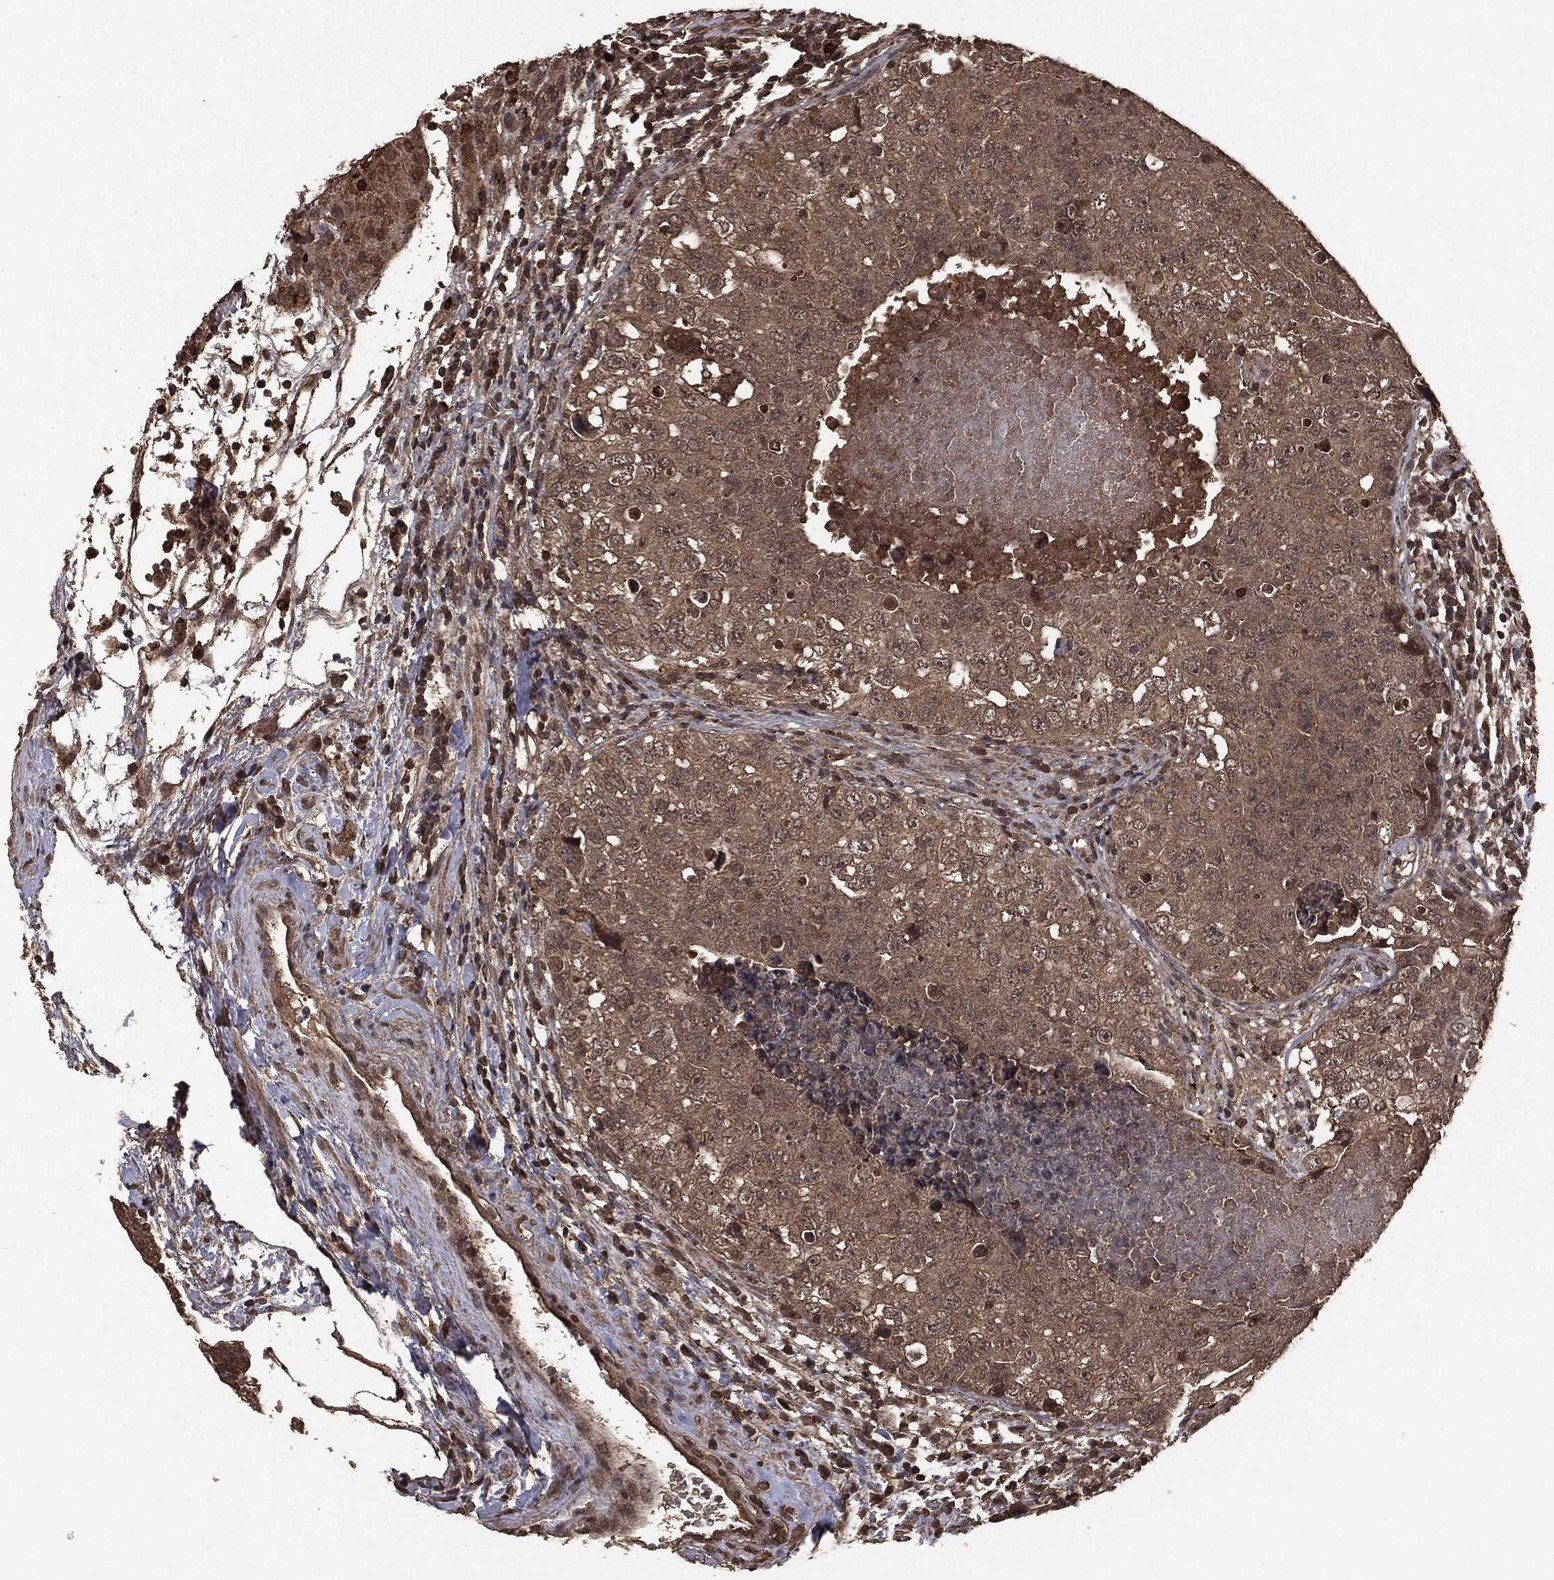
{"staining": {"intensity": "weak", "quantity": ">75%", "location": "cytoplasmic/membranous"}, "tissue": "testis cancer", "cell_type": "Tumor cells", "image_type": "cancer", "snomed": [{"axis": "morphology", "description": "Seminoma, NOS"}, {"axis": "topography", "description": "Testis"}], "caption": "Testis cancer tissue displays weak cytoplasmic/membranous expression in approximately >75% of tumor cells, visualized by immunohistochemistry. (DAB (3,3'-diaminobenzidine) IHC with brightfield microscopy, high magnification).", "gene": "NME1", "patient": {"sex": "male", "age": 34}}